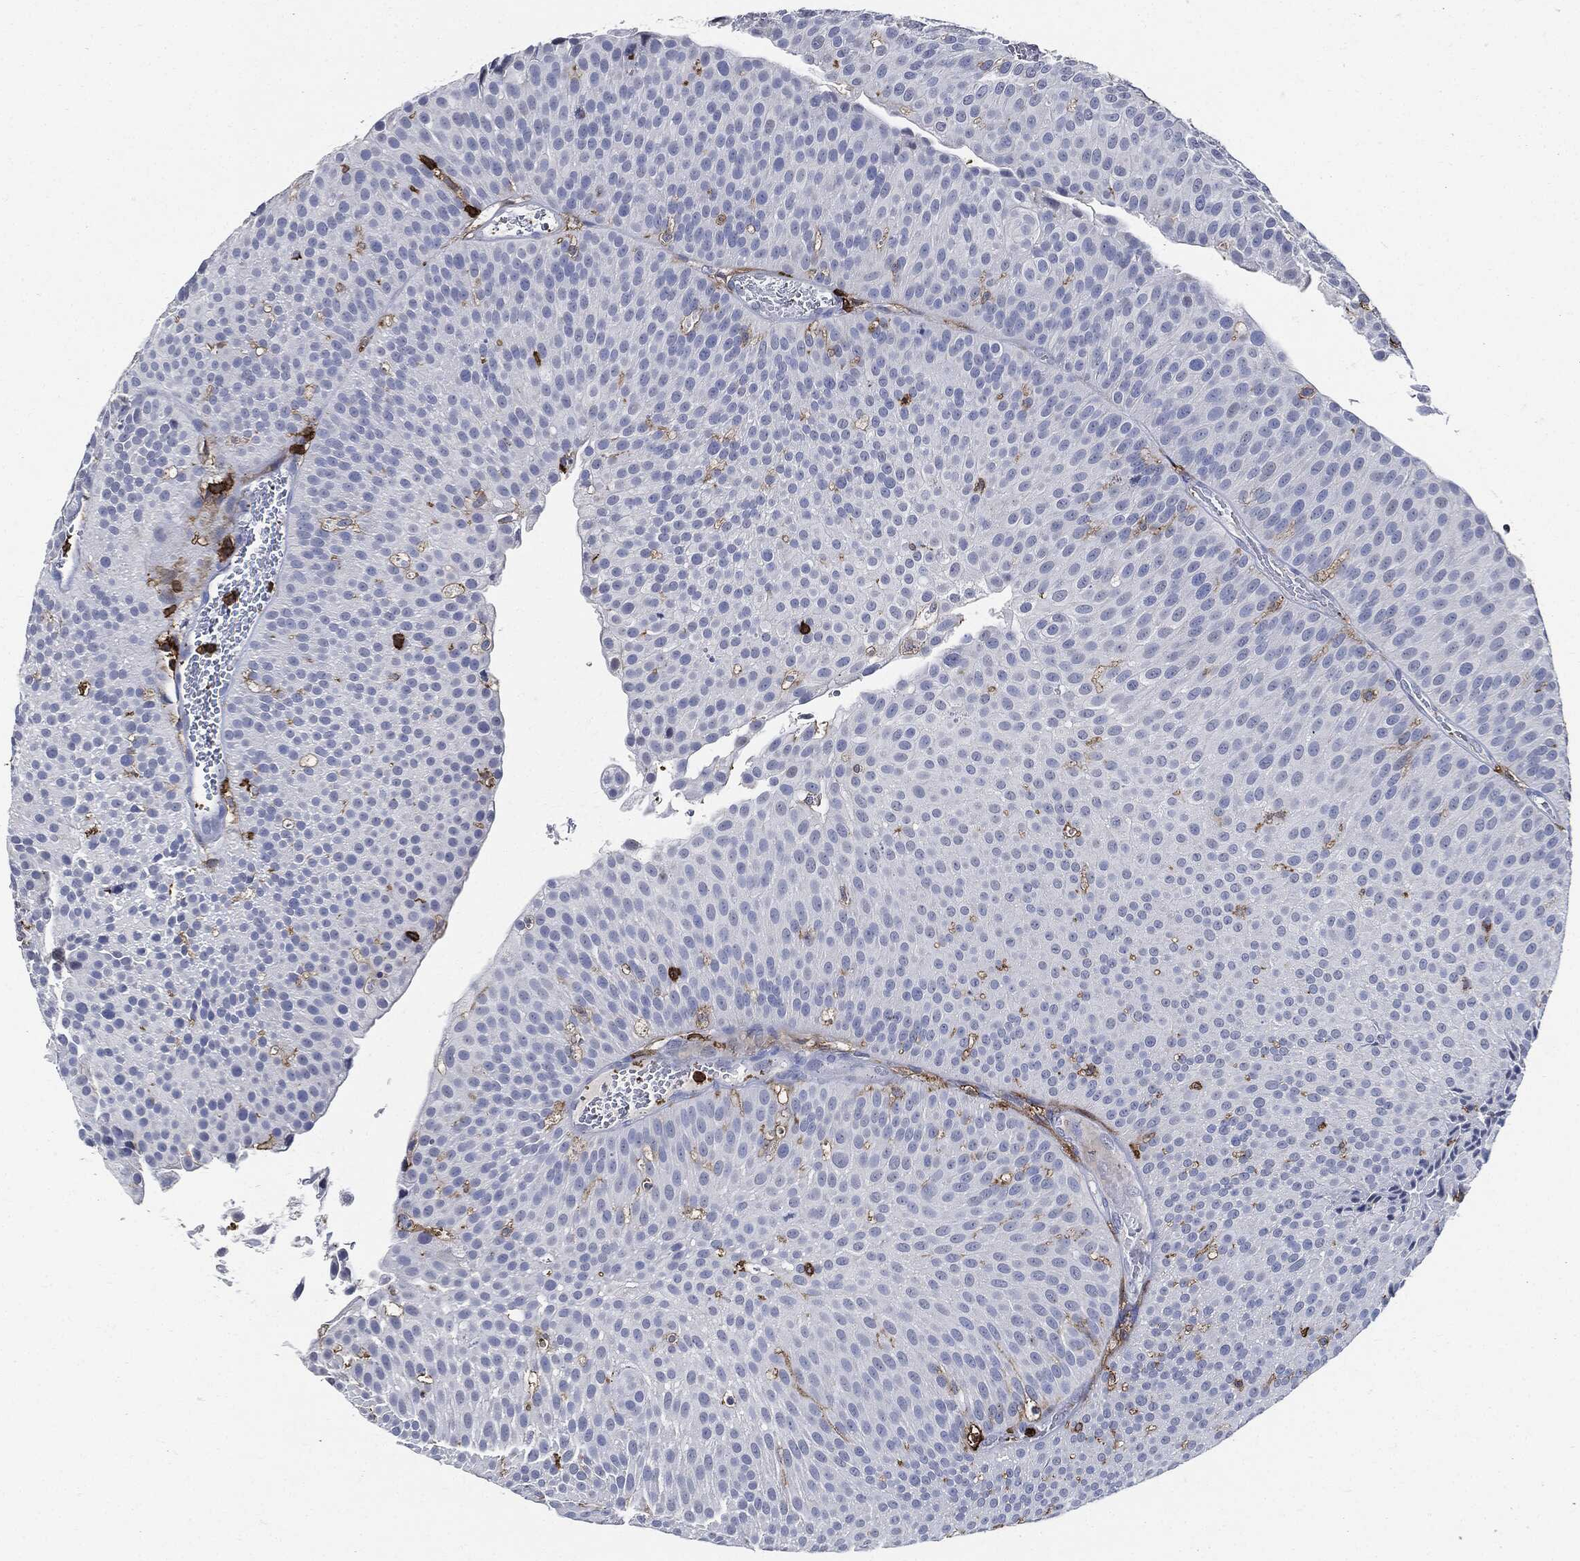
{"staining": {"intensity": "negative", "quantity": "none", "location": "none"}, "tissue": "urothelial cancer", "cell_type": "Tumor cells", "image_type": "cancer", "snomed": [{"axis": "morphology", "description": "Urothelial carcinoma, Low grade"}, {"axis": "topography", "description": "Urinary bladder"}], "caption": "This is an IHC micrograph of low-grade urothelial carcinoma. There is no positivity in tumor cells.", "gene": "PTPRC", "patient": {"sex": "male", "age": 65}}